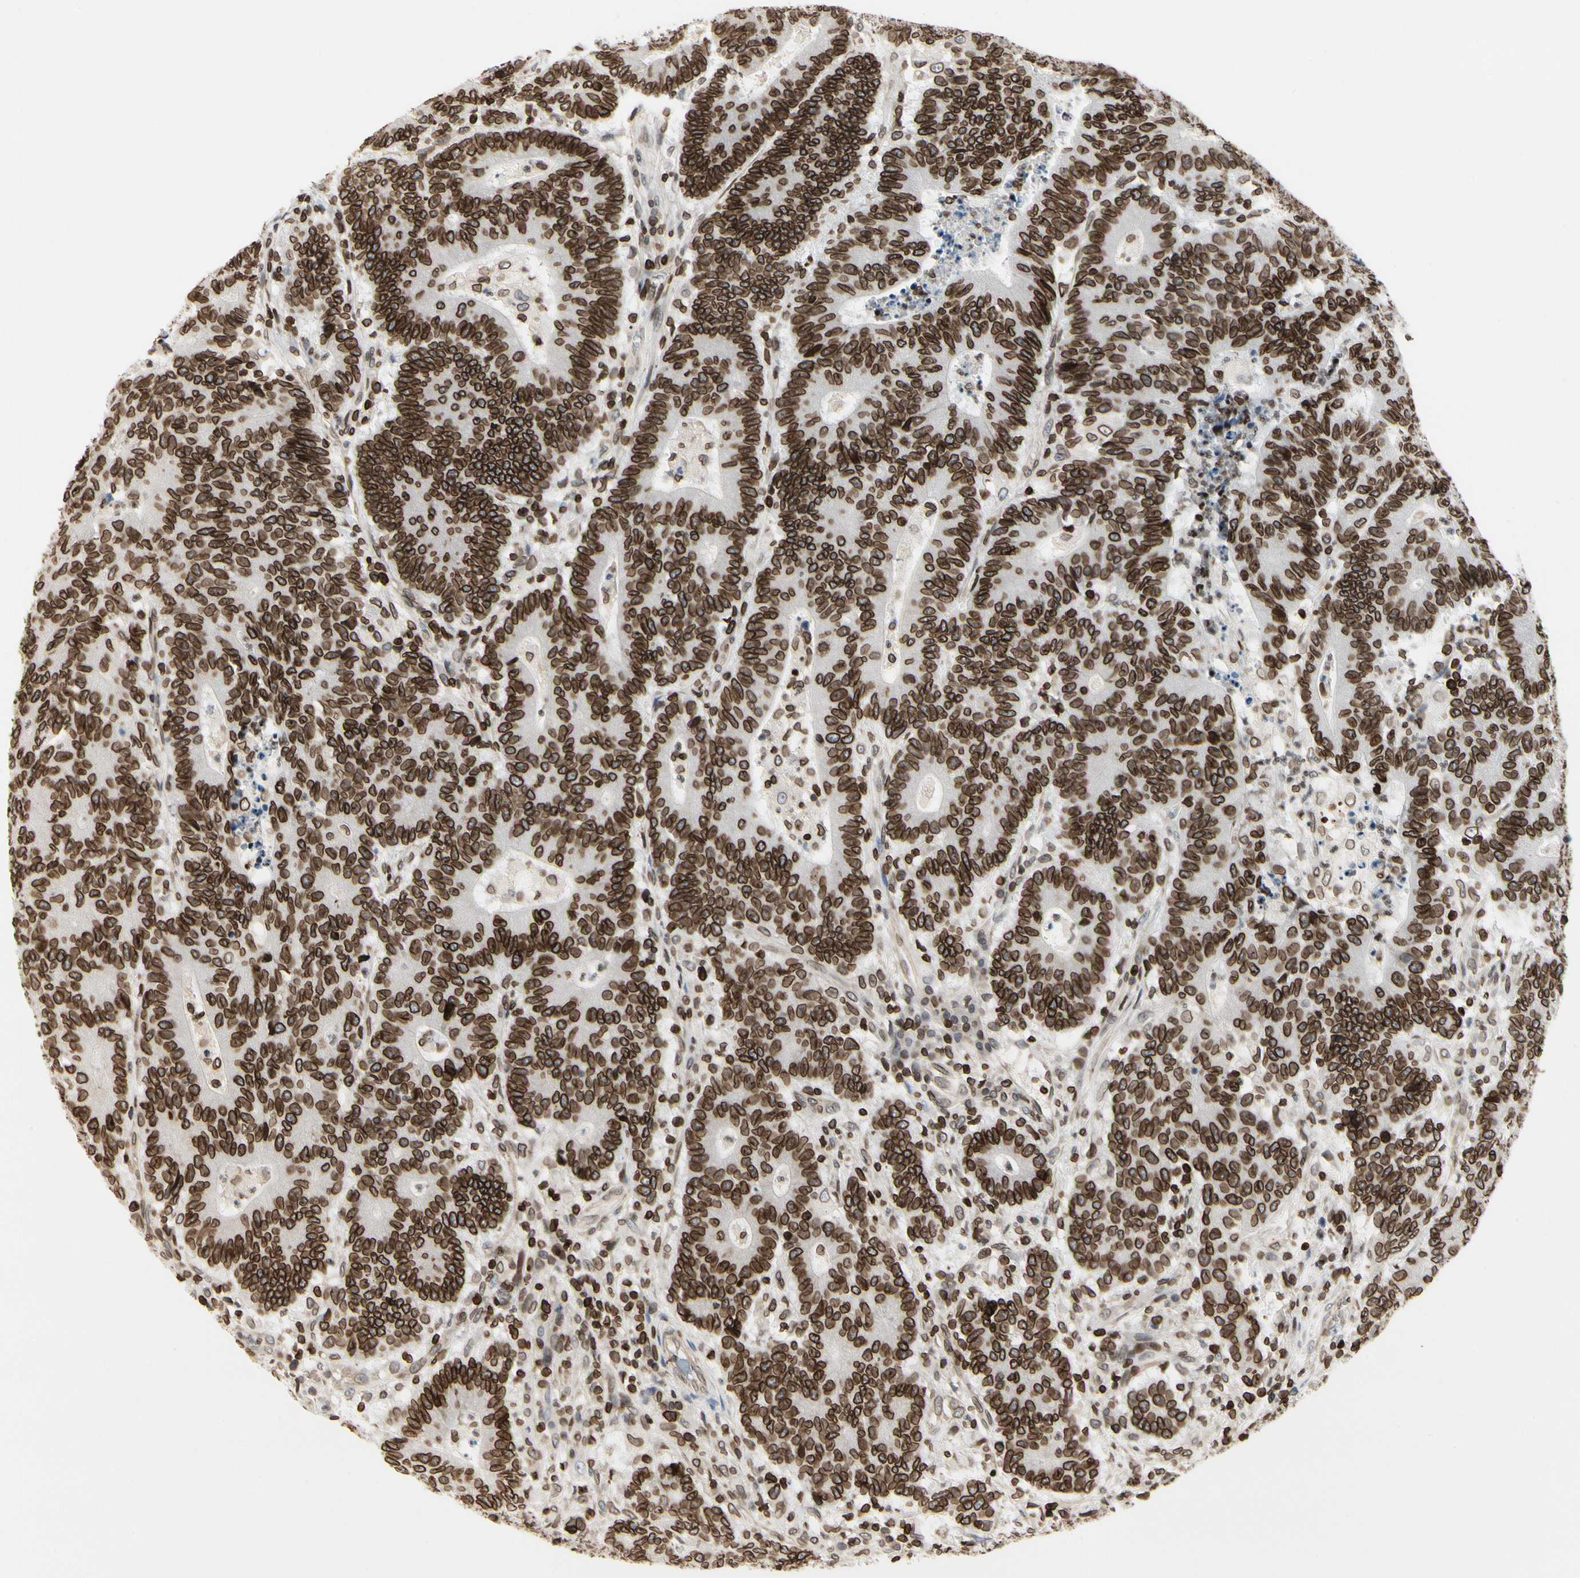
{"staining": {"intensity": "strong", "quantity": ">75%", "location": "cytoplasmic/membranous,nuclear"}, "tissue": "colorectal cancer", "cell_type": "Tumor cells", "image_type": "cancer", "snomed": [{"axis": "morphology", "description": "Normal tissue, NOS"}, {"axis": "morphology", "description": "Adenocarcinoma, NOS"}, {"axis": "topography", "description": "Colon"}], "caption": "Immunohistochemical staining of human colorectal cancer (adenocarcinoma) displays high levels of strong cytoplasmic/membranous and nuclear protein staining in about >75% of tumor cells.", "gene": "TMPO", "patient": {"sex": "female", "age": 75}}